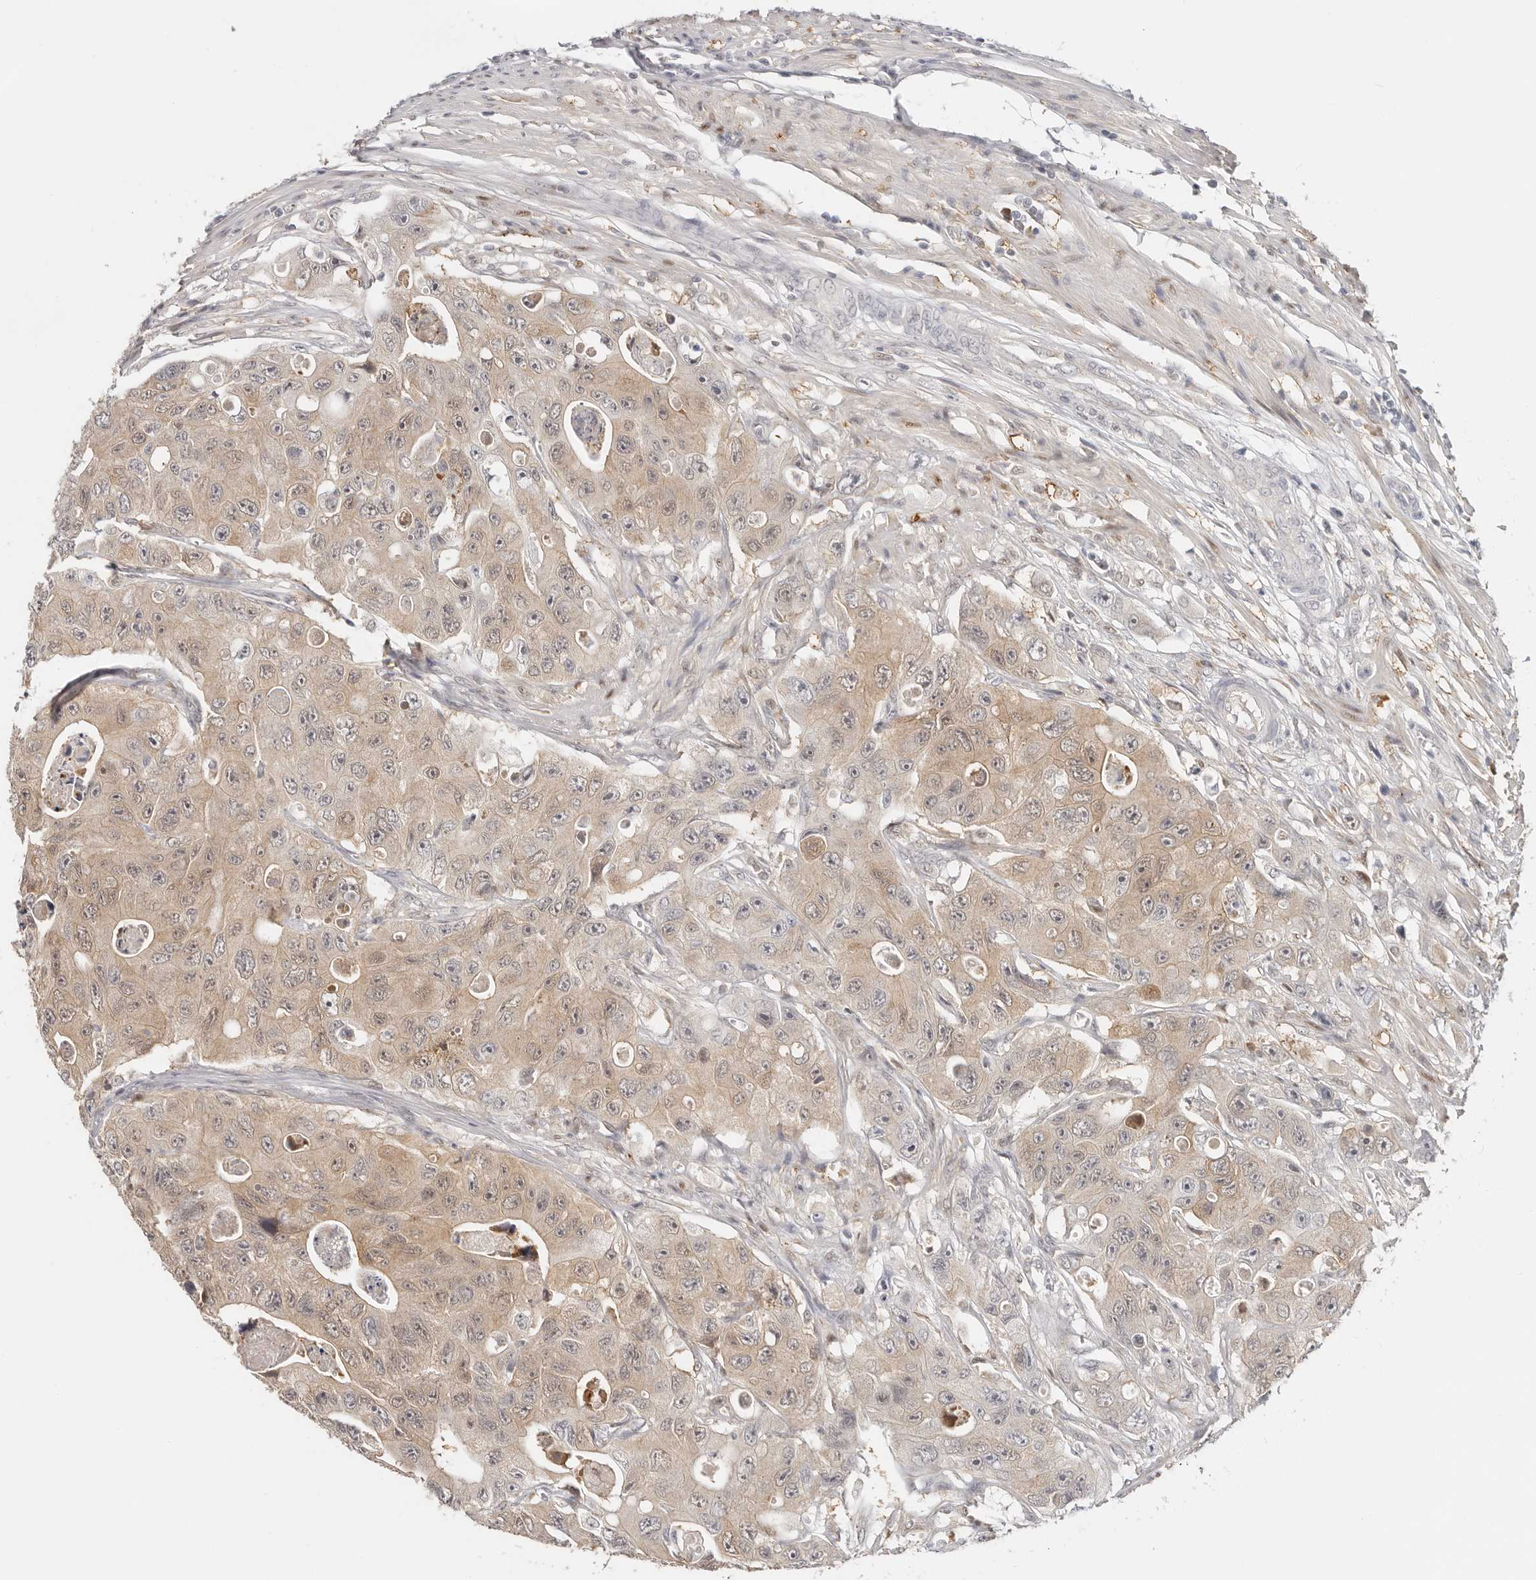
{"staining": {"intensity": "weak", "quantity": ">75%", "location": "cytoplasmic/membranous"}, "tissue": "colorectal cancer", "cell_type": "Tumor cells", "image_type": "cancer", "snomed": [{"axis": "morphology", "description": "Adenocarcinoma, NOS"}, {"axis": "topography", "description": "Colon"}], "caption": "Immunohistochemical staining of human adenocarcinoma (colorectal) shows low levels of weak cytoplasmic/membranous expression in about >75% of tumor cells.", "gene": "LARP7", "patient": {"sex": "female", "age": 46}}